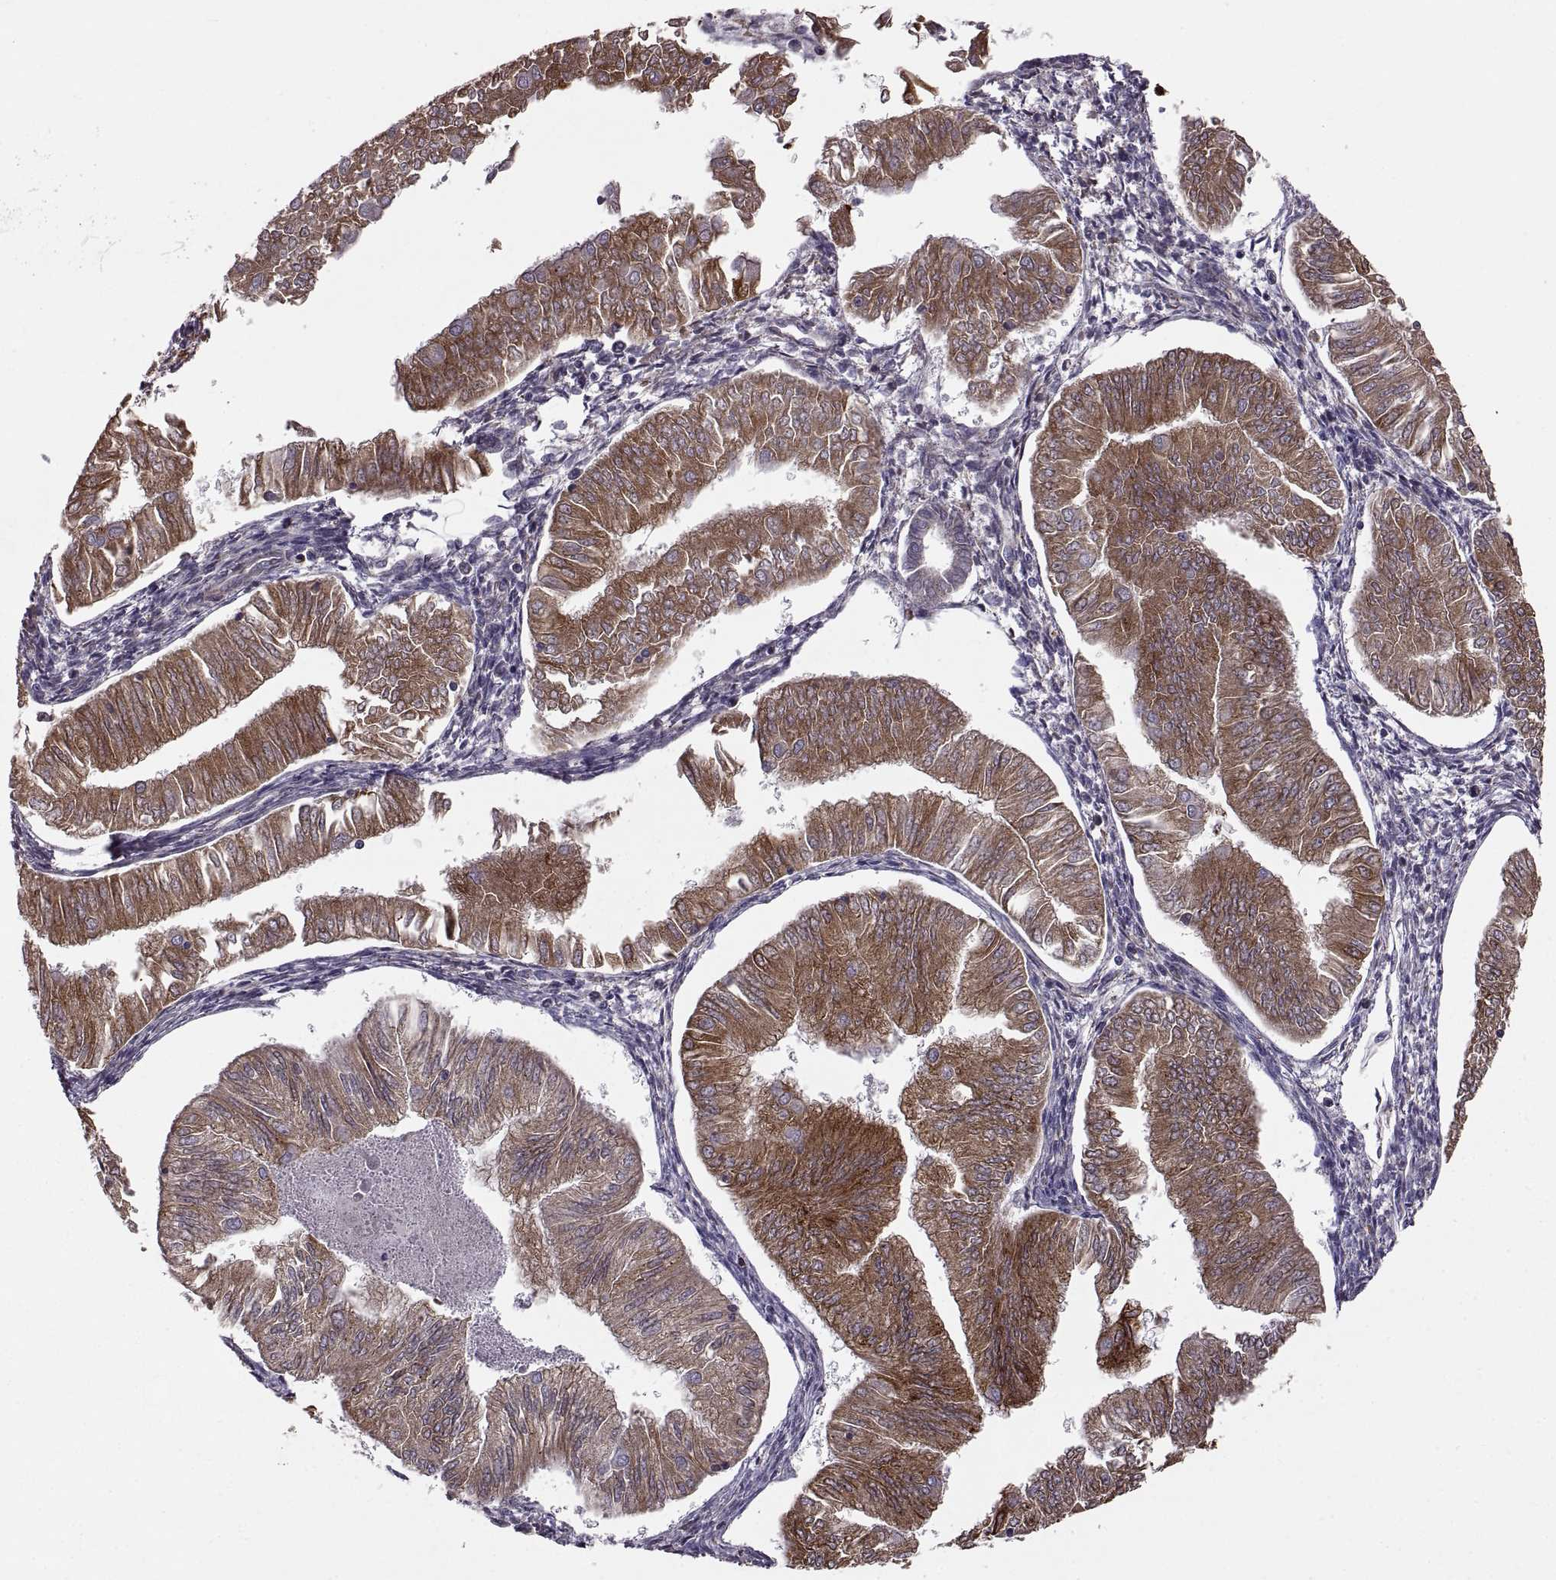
{"staining": {"intensity": "strong", "quantity": ">75%", "location": "cytoplasmic/membranous"}, "tissue": "endometrial cancer", "cell_type": "Tumor cells", "image_type": "cancer", "snomed": [{"axis": "morphology", "description": "Adenocarcinoma, NOS"}, {"axis": "topography", "description": "Endometrium"}], "caption": "This micrograph demonstrates IHC staining of human adenocarcinoma (endometrial), with high strong cytoplasmic/membranous expression in about >75% of tumor cells.", "gene": "PLEKHB2", "patient": {"sex": "female", "age": 53}}